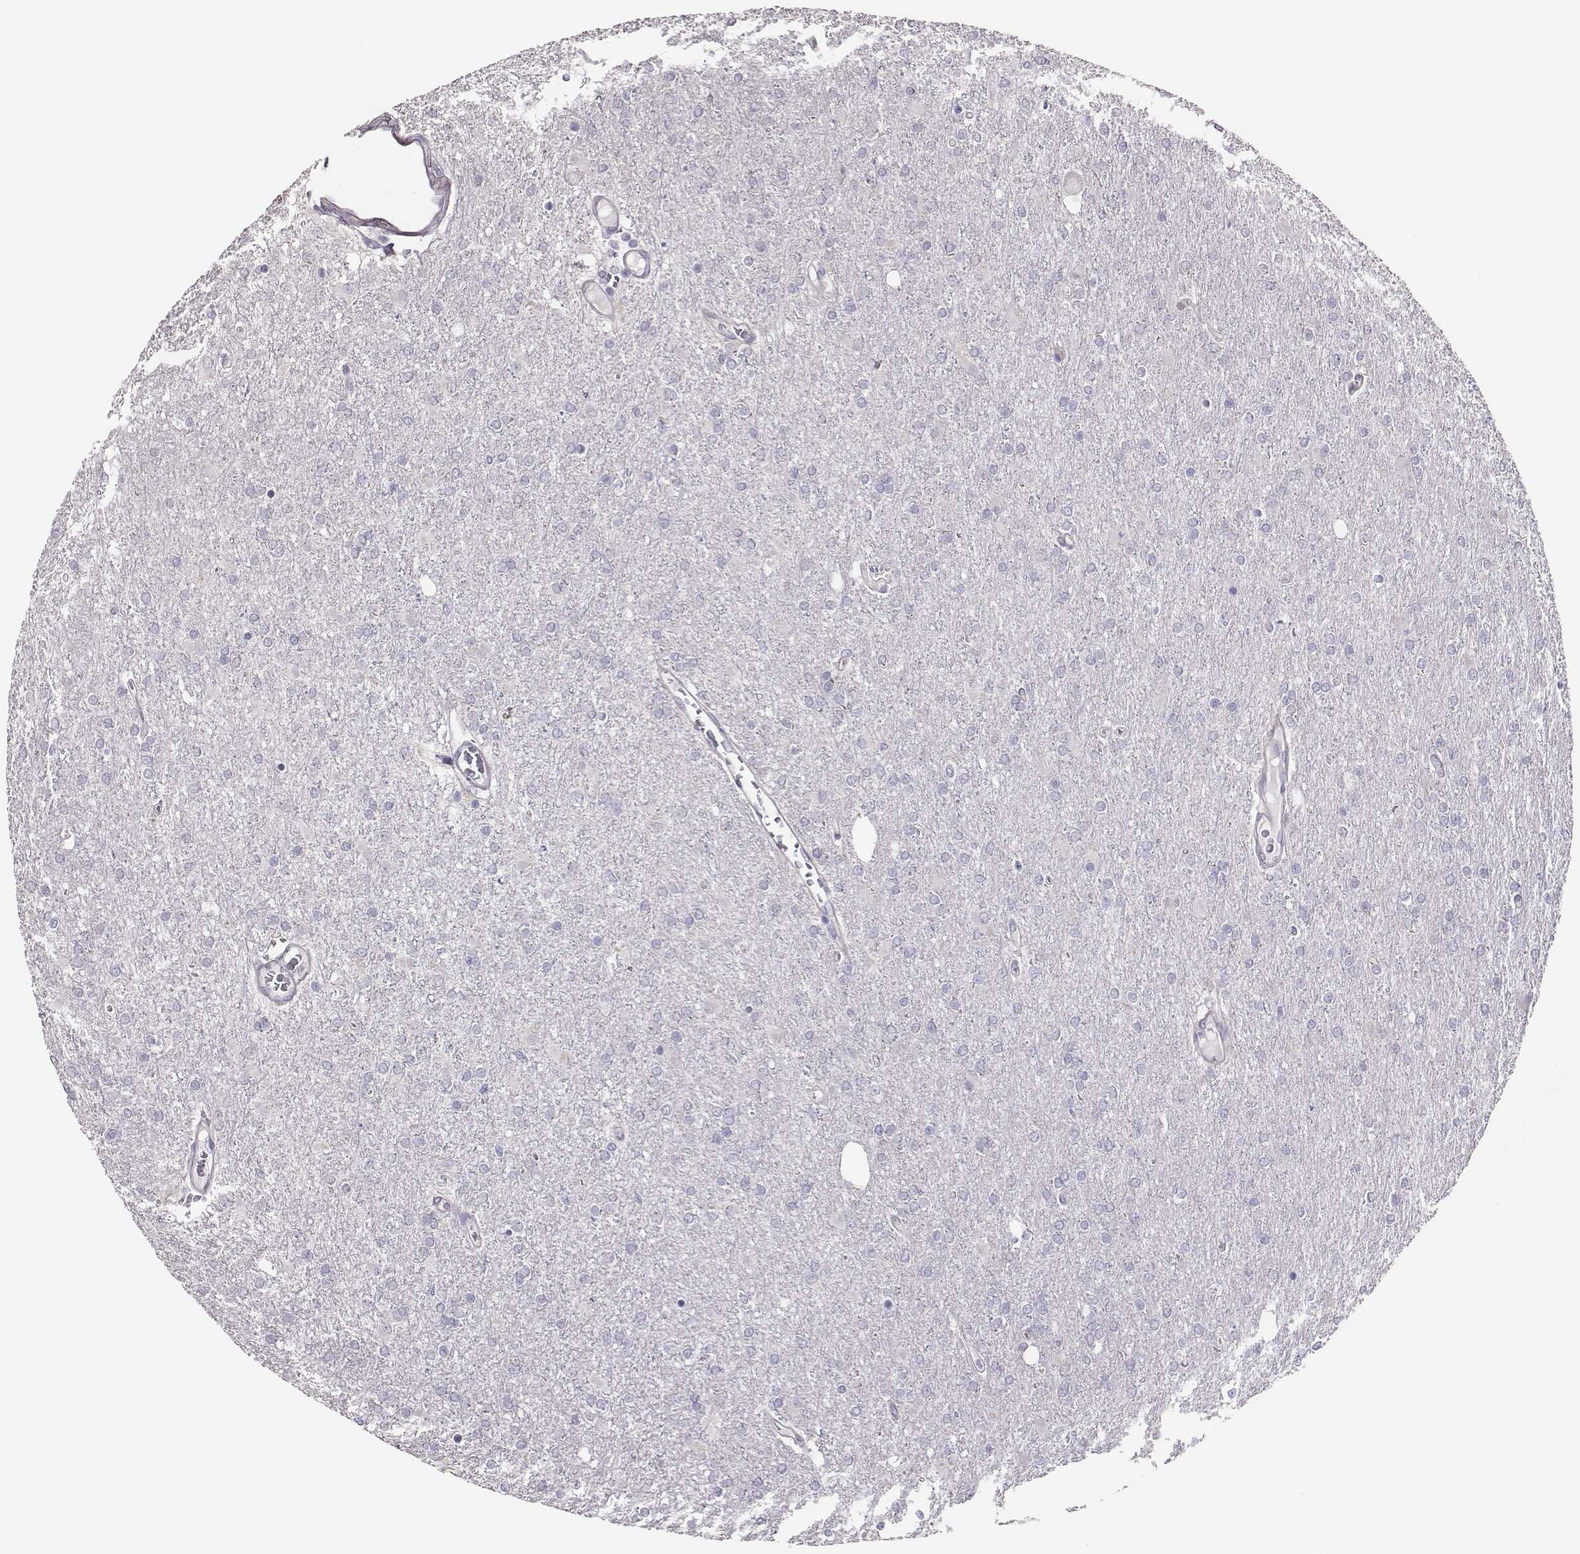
{"staining": {"intensity": "negative", "quantity": "none", "location": "none"}, "tissue": "glioma", "cell_type": "Tumor cells", "image_type": "cancer", "snomed": [{"axis": "morphology", "description": "Glioma, malignant, High grade"}, {"axis": "topography", "description": "Cerebral cortex"}], "caption": "High power microscopy histopathology image of an immunohistochemistry micrograph of high-grade glioma (malignant), revealing no significant staining in tumor cells.", "gene": "SCML2", "patient": {"sex": "male", "age": 70}}